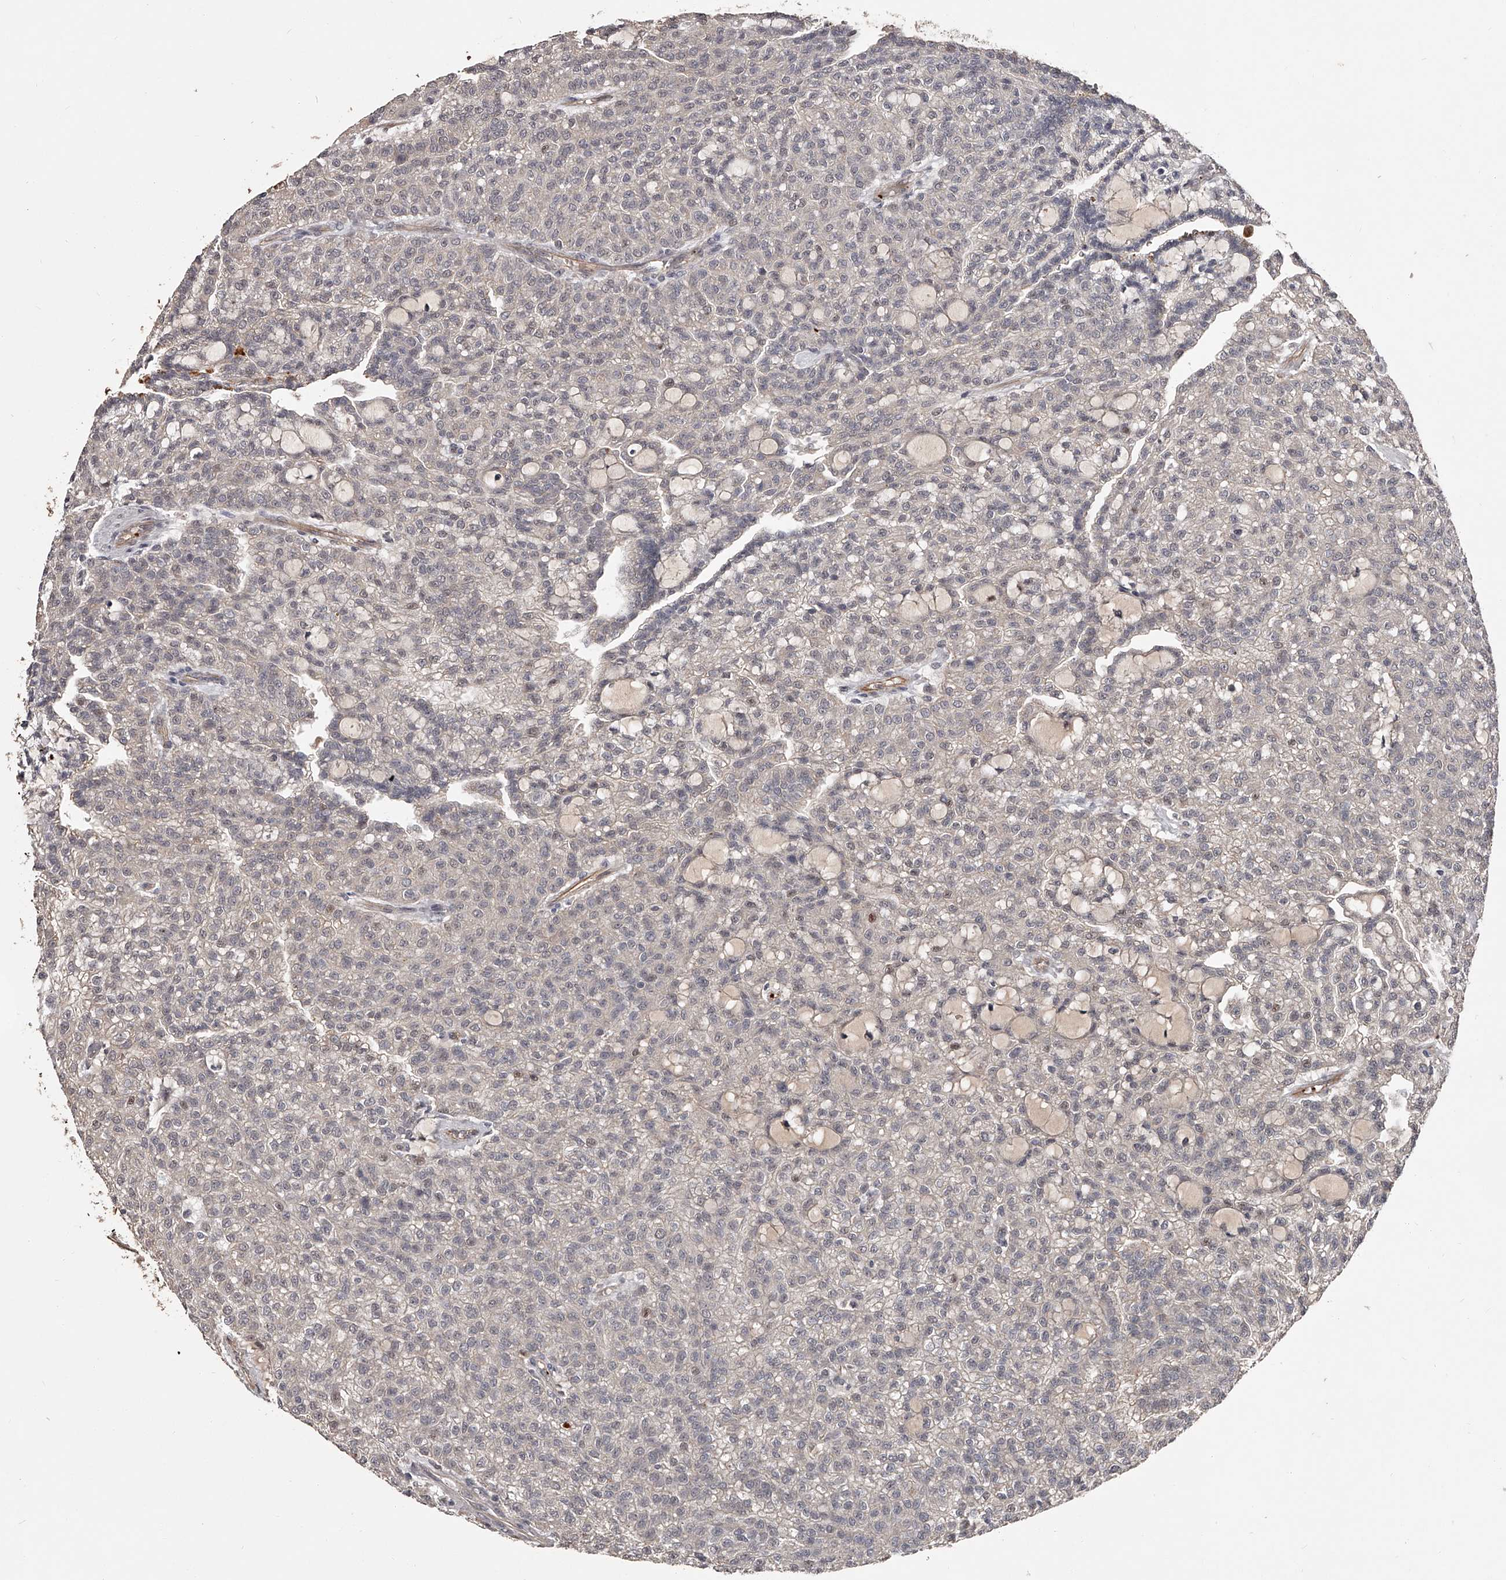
{"staining": {"intensity": "weak", "quantity": "<25%", "location": "nuclear"}, "tissue": "renal cancer", "cell_type": "Tumor cells", "image_type": "cancer", "snomed": [{"axis": "morphology", "description": "Adenocarcinoma, NOS"}, {"axis": "topography", "description": "Kidney"}], "caption": "Tumor cells show no significant protein staining in renal cancer.", "gene": "URGCP", "patient": {"sex": "male", "age": 63}}